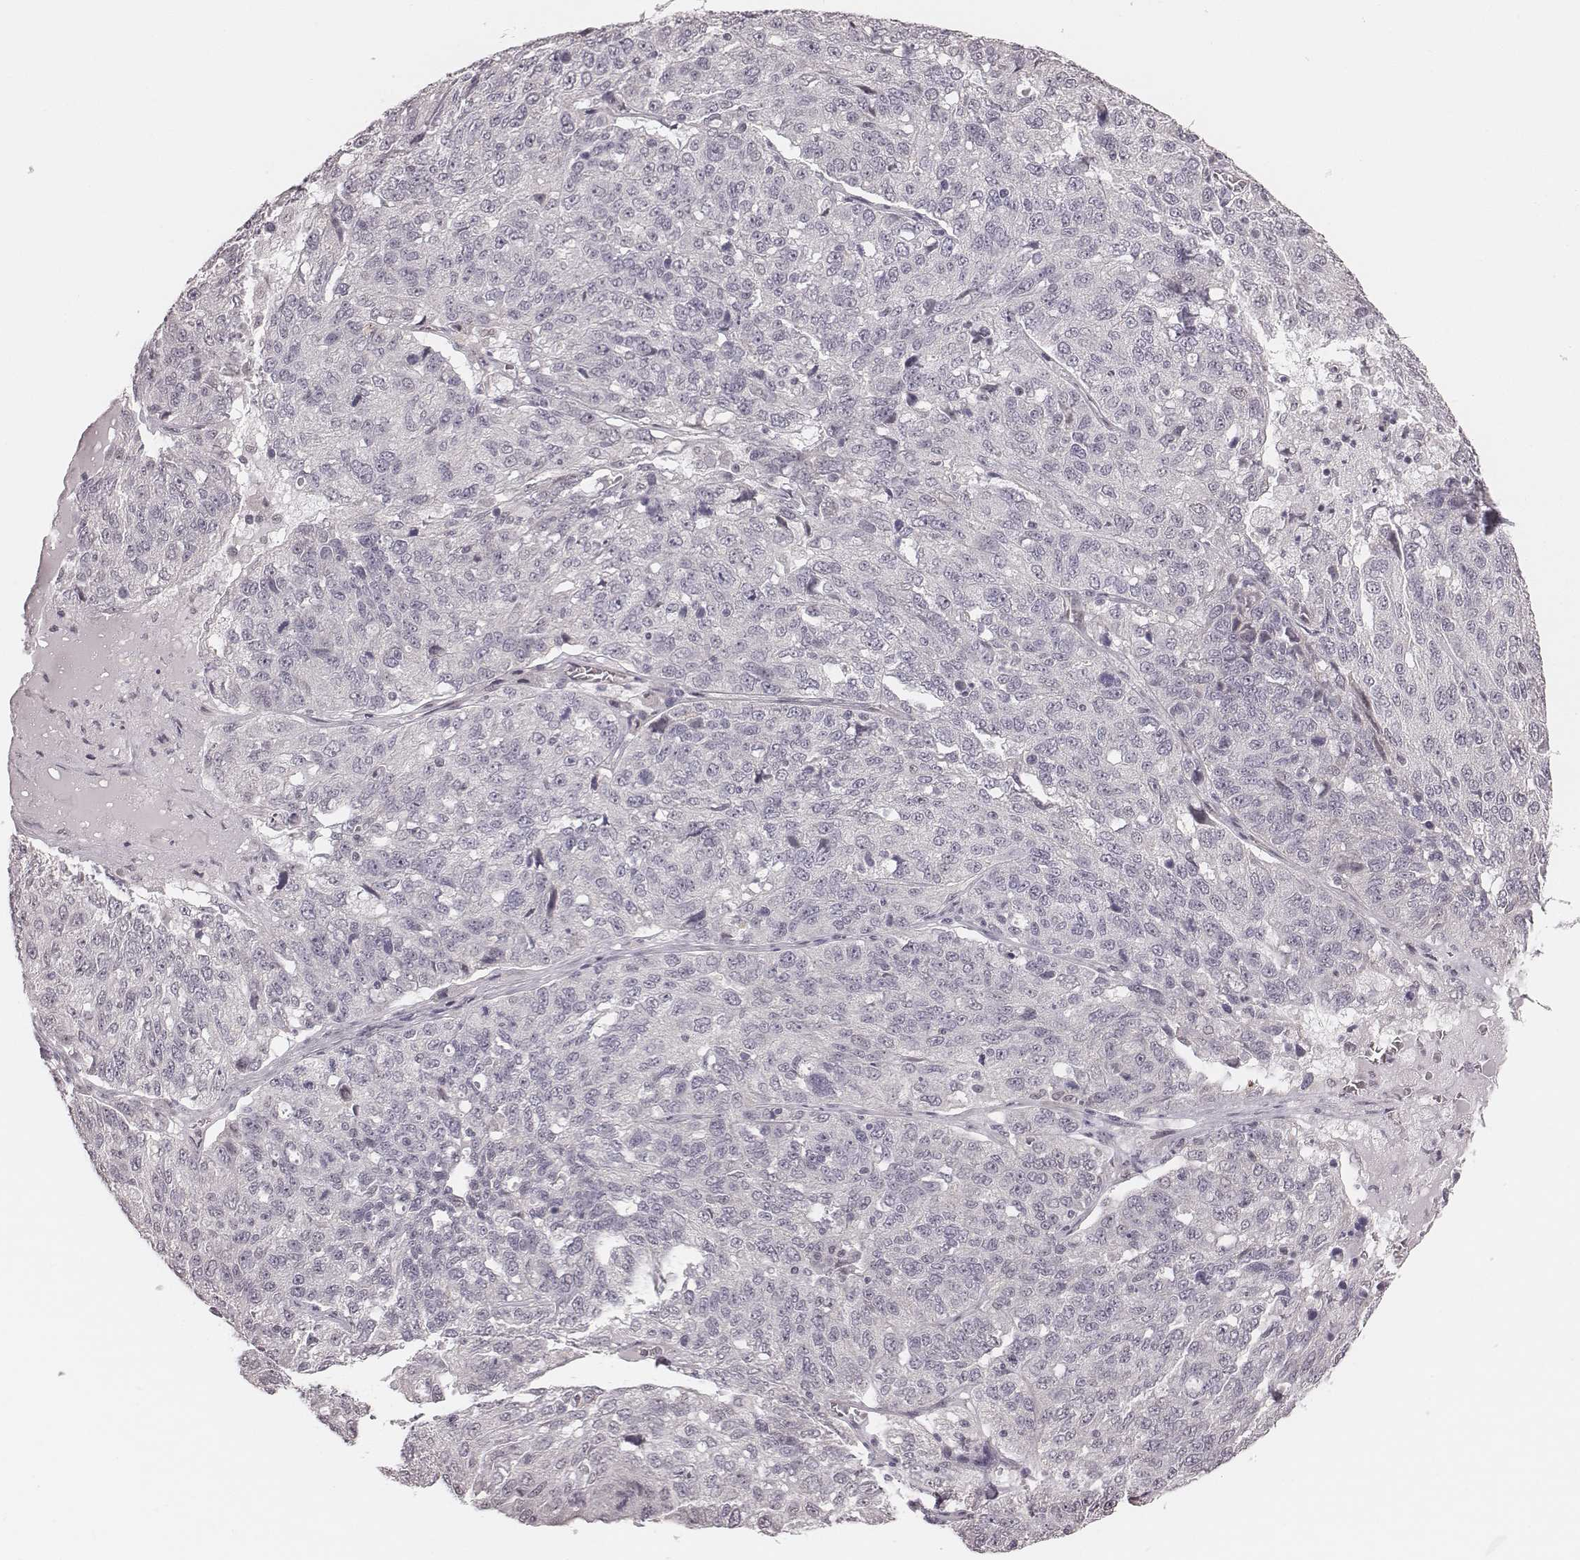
{"staining": {"intensity": "negative", "quantity": "none", "location": "none"}, "tissue": "ovarian cancer", "cell_type": "Tumor cells", "image_type": "cancer", "snomed": [{"axis": "morphology", "description": "Cystadenocarcinoma, serous, NOS"}, {"axis": "topography", "description": "Ovary"}], "caption": "IHC photomicrograph of neoplastic tissue: human ovarian cancer stained with DAB (3,3'-diaminobenzidine) demonstrates no significant protein expression in tumor cells.", "gene": "RPGRIP1", "patient": {"sex": "female", "age": 71}}